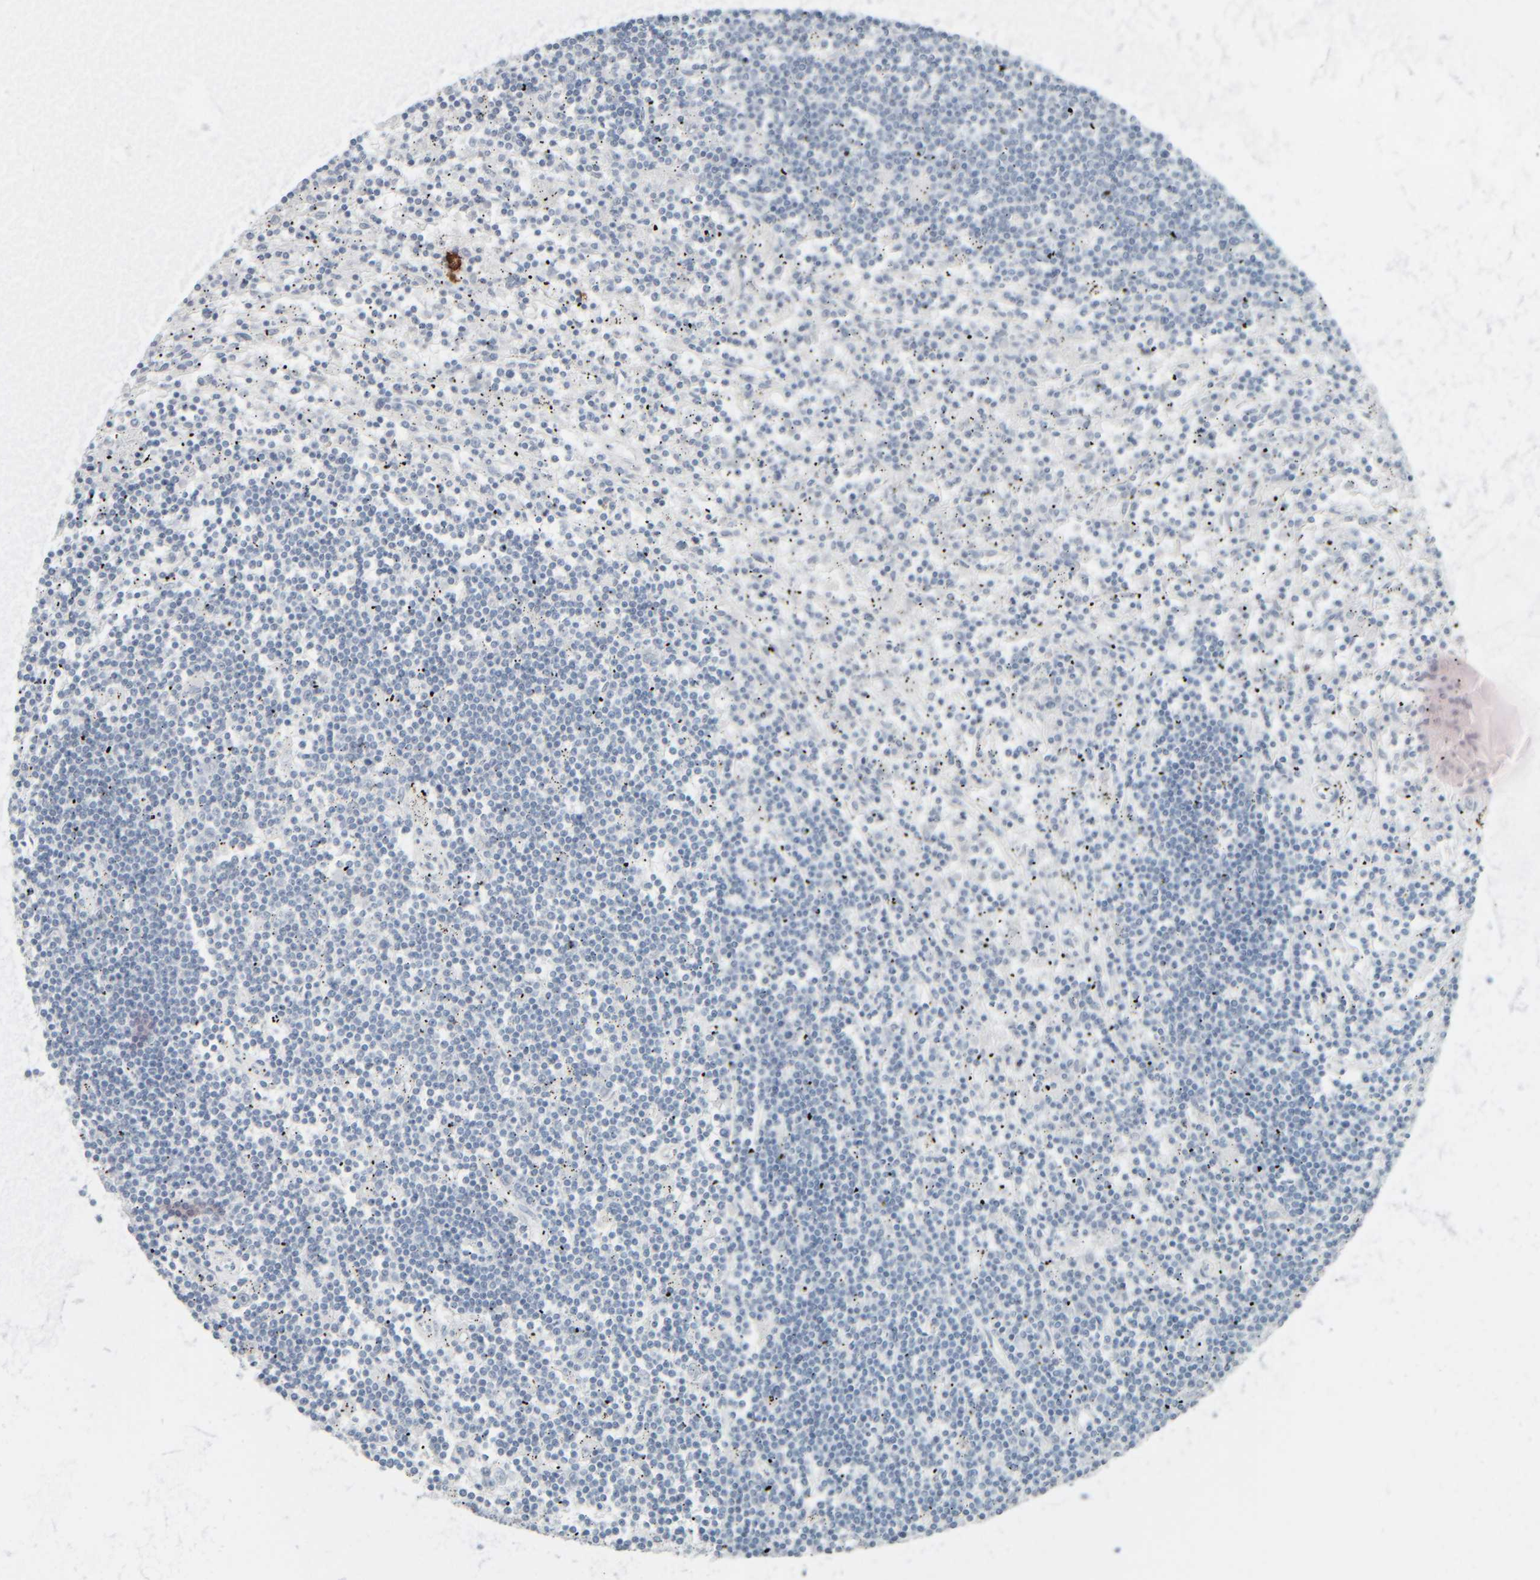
{"staining": {"intensity": "negative", "quantity": "none", "location": "none"}, "tissue": "lymphoma", "cell_type": "Tumor cells", "image_type": "cancer", "snomed": [{"axis": "morphology", "description": "Malignant lymphoma, non-Hodgkin's type, Low grade"}, {"axis": "topography", "description": "Spleen"}], "caption": "The photomicrograph exhibits no significant expression in tumor cells of low-grade malignant lymphoma, non-Hodgkin's type.", "gene": "TPSAB1", "patient": {"sex": "male", "age": 76}}